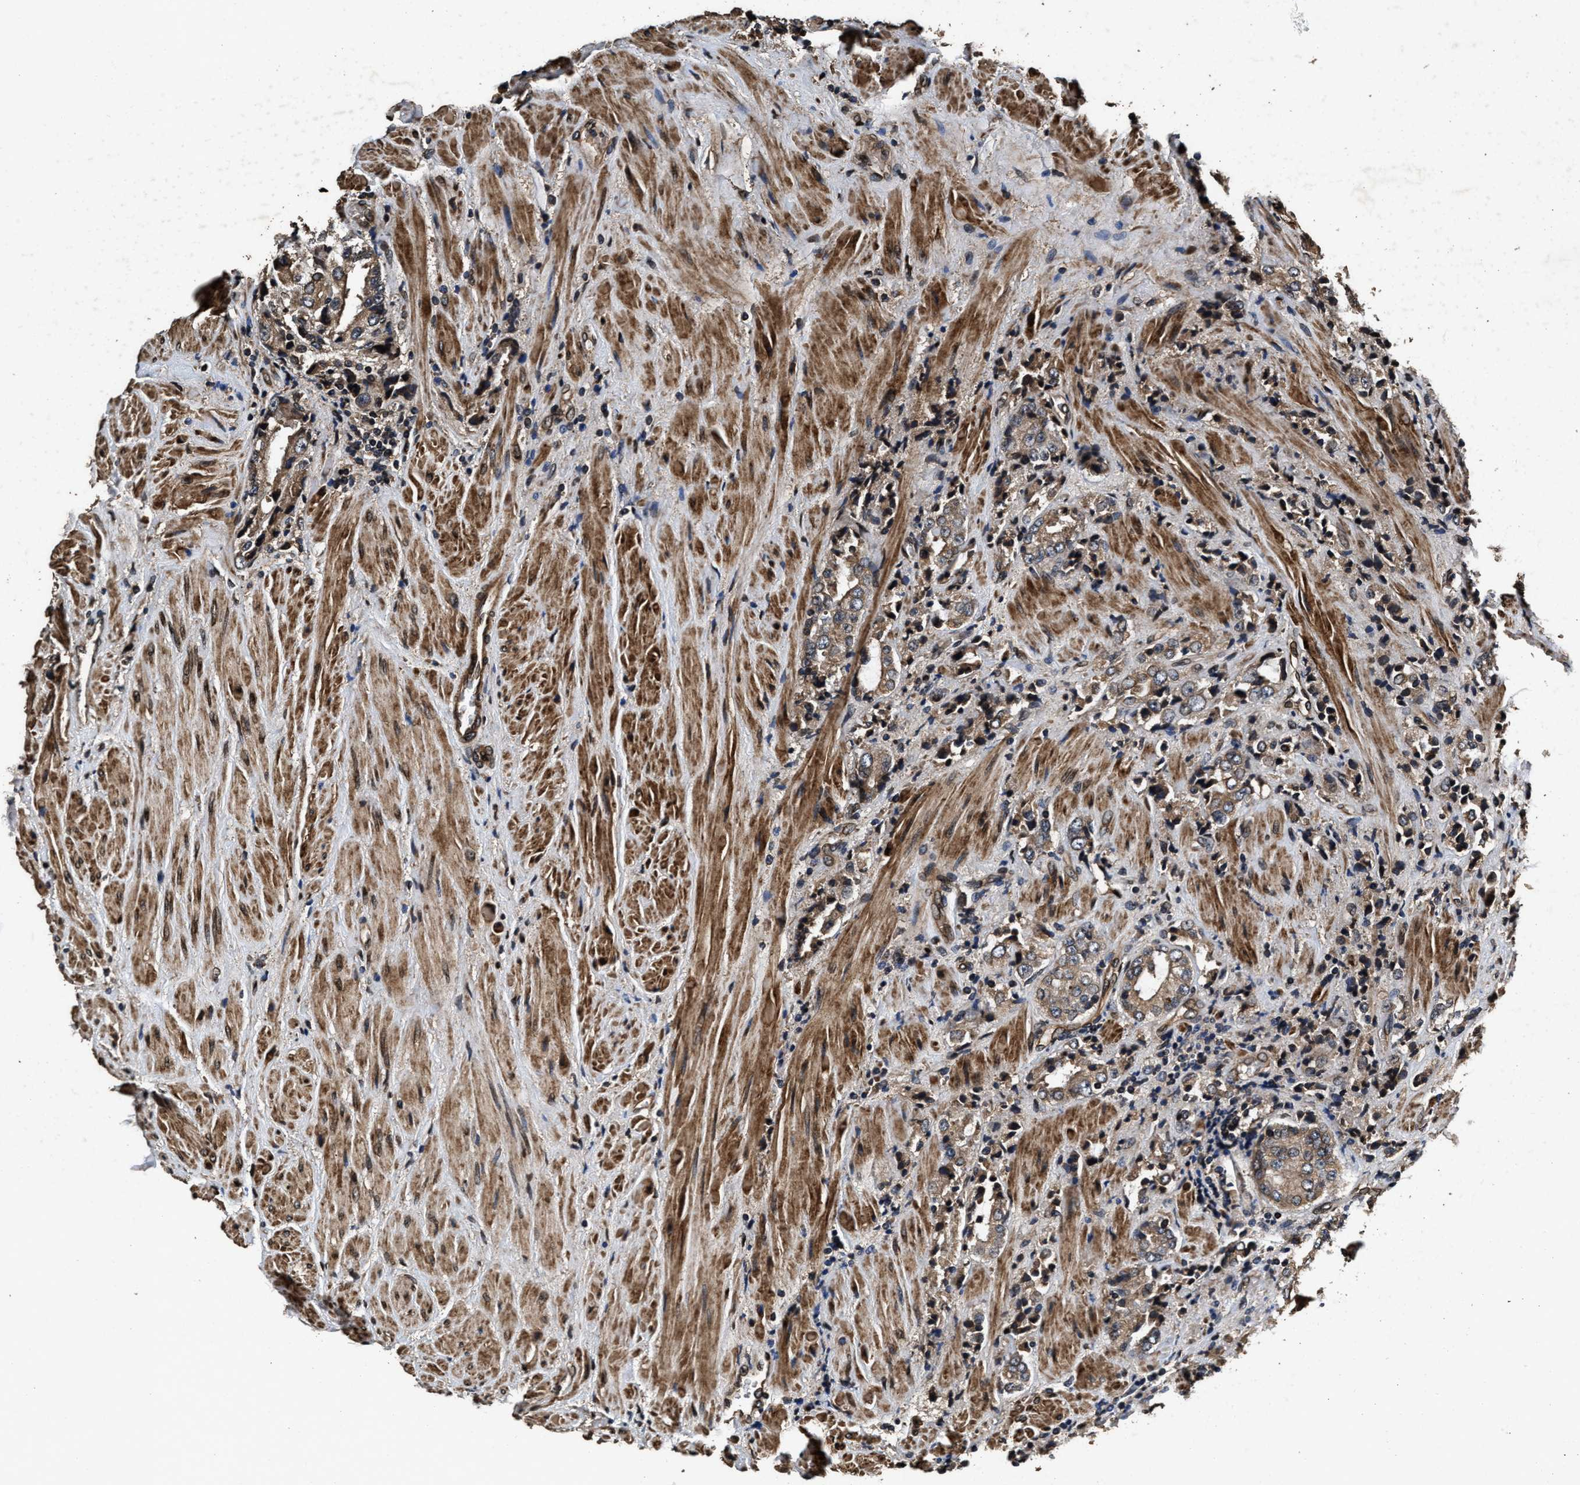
{"staining": {"intensity": "weak", "quantity": ">75%", "location": "cytoplasmic/membranous"}, "tissue": "prostate cancer", "cell_type": "Tumor cells", "image_type": "cancer", "snomed": [{"axis": "morphology", "description": "Adenocarcinoma, High grade"}, {"axis": "topography", "description": "Prostate"}], "caption": "High-grade adenocarcinoma (prostate) was stained to show a protein in brown. There is low levels of weak cytoplasmic/membranous expression in approximately >75% of tumor cells.", "gene": "ACCS", "patient": {"sex": "male", "age": 61}}